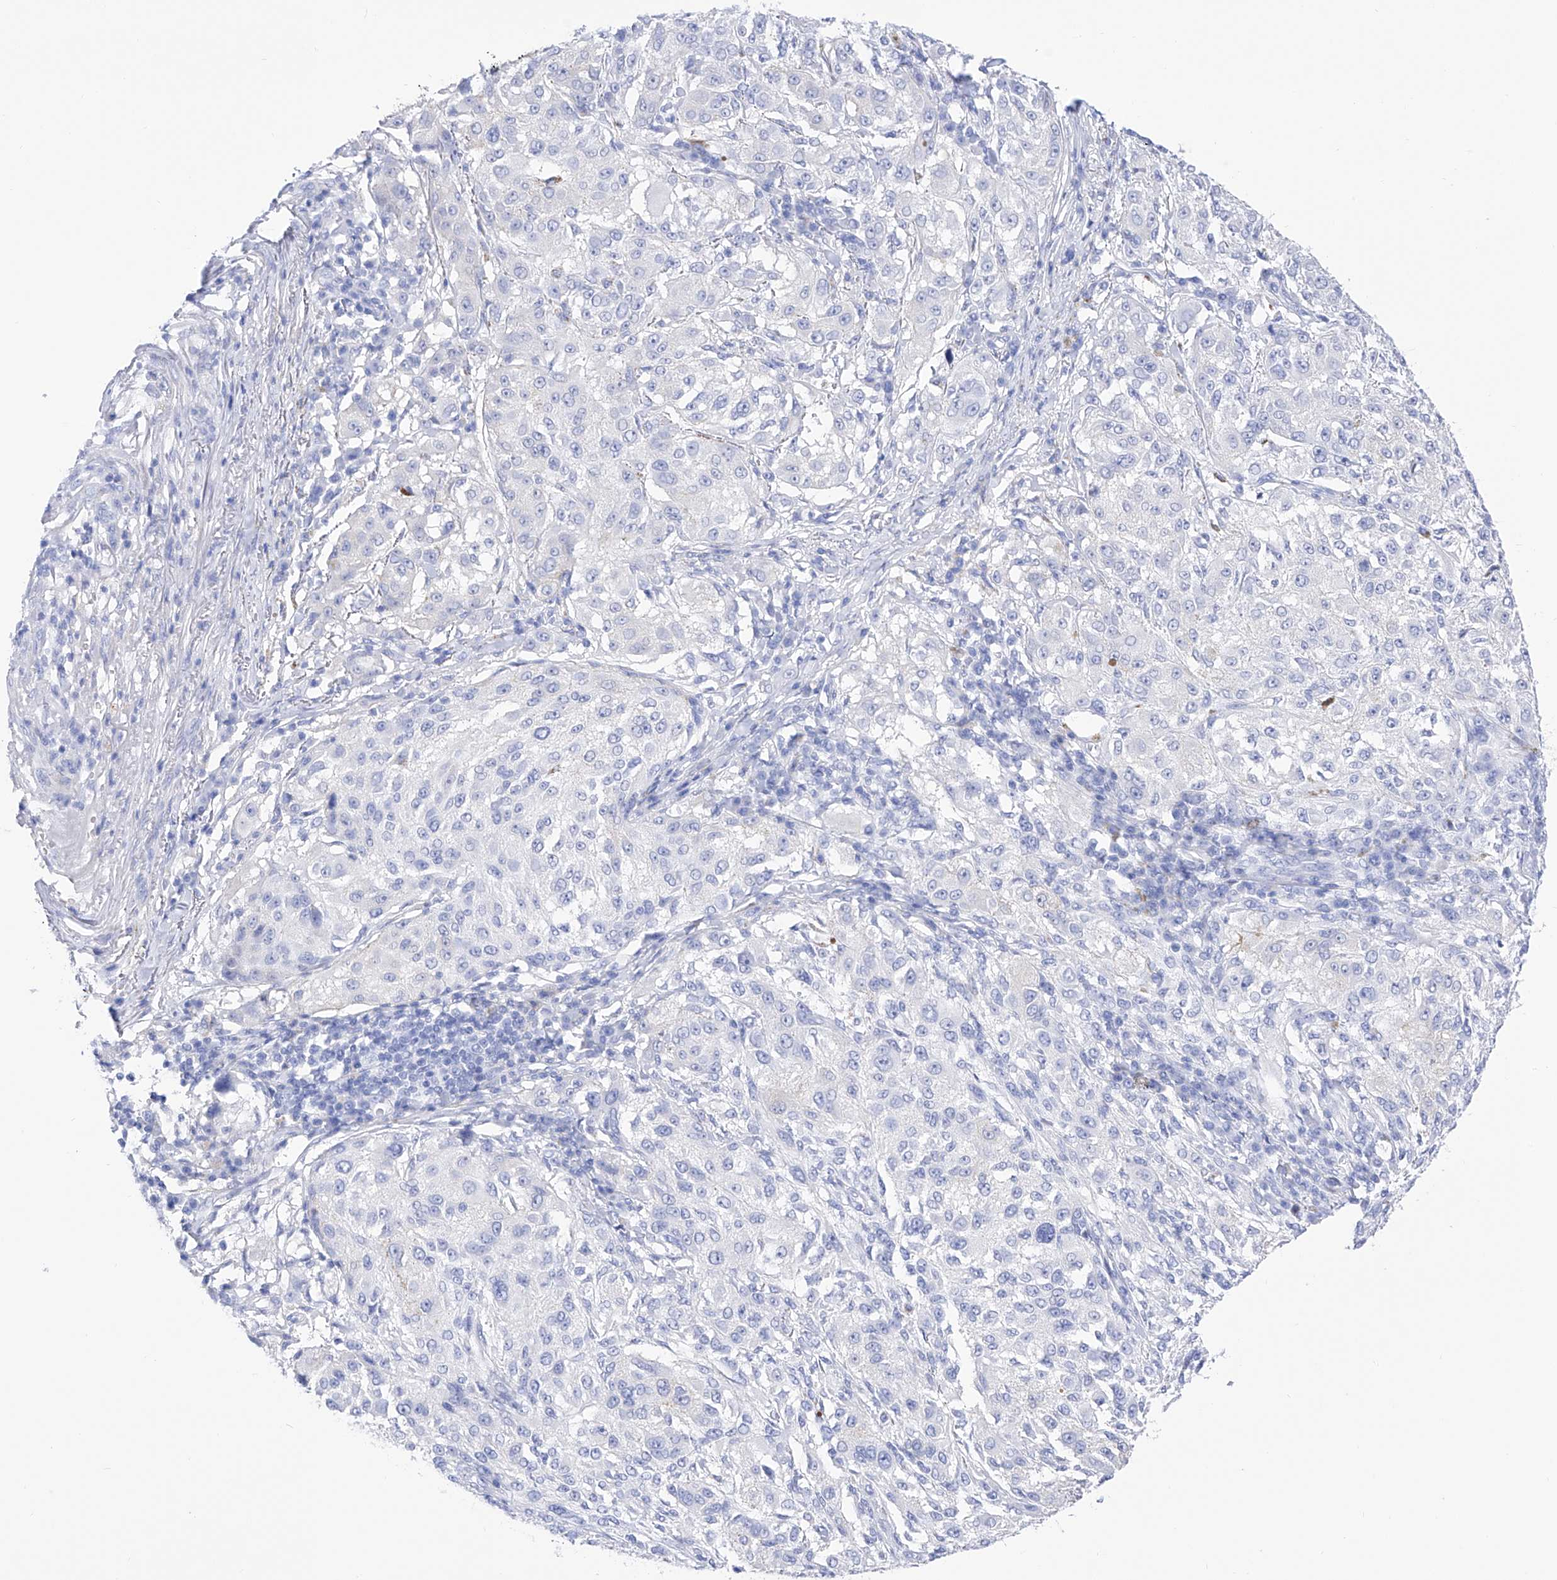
{"staining": {"intensity": "negative", "quantity": "none", "location": "none"}, "tissue": "melanoma", "cell_type": "Tumor cells", "image_type": "cancer", "snomed": [{"axis": "morphology", "description": "Necrosis, NOS"}, {"axis": "morphology", "description": "Malignant melanoma, NOS"}, {"axis": "topography", "description": "Skin"}], "caption": "Malignant melanoma was stained to show a protein in brown. There is no significant expression in tumor cells.", "gene": "TRPC7", "patient": {"sex": "female", "age": 87}}